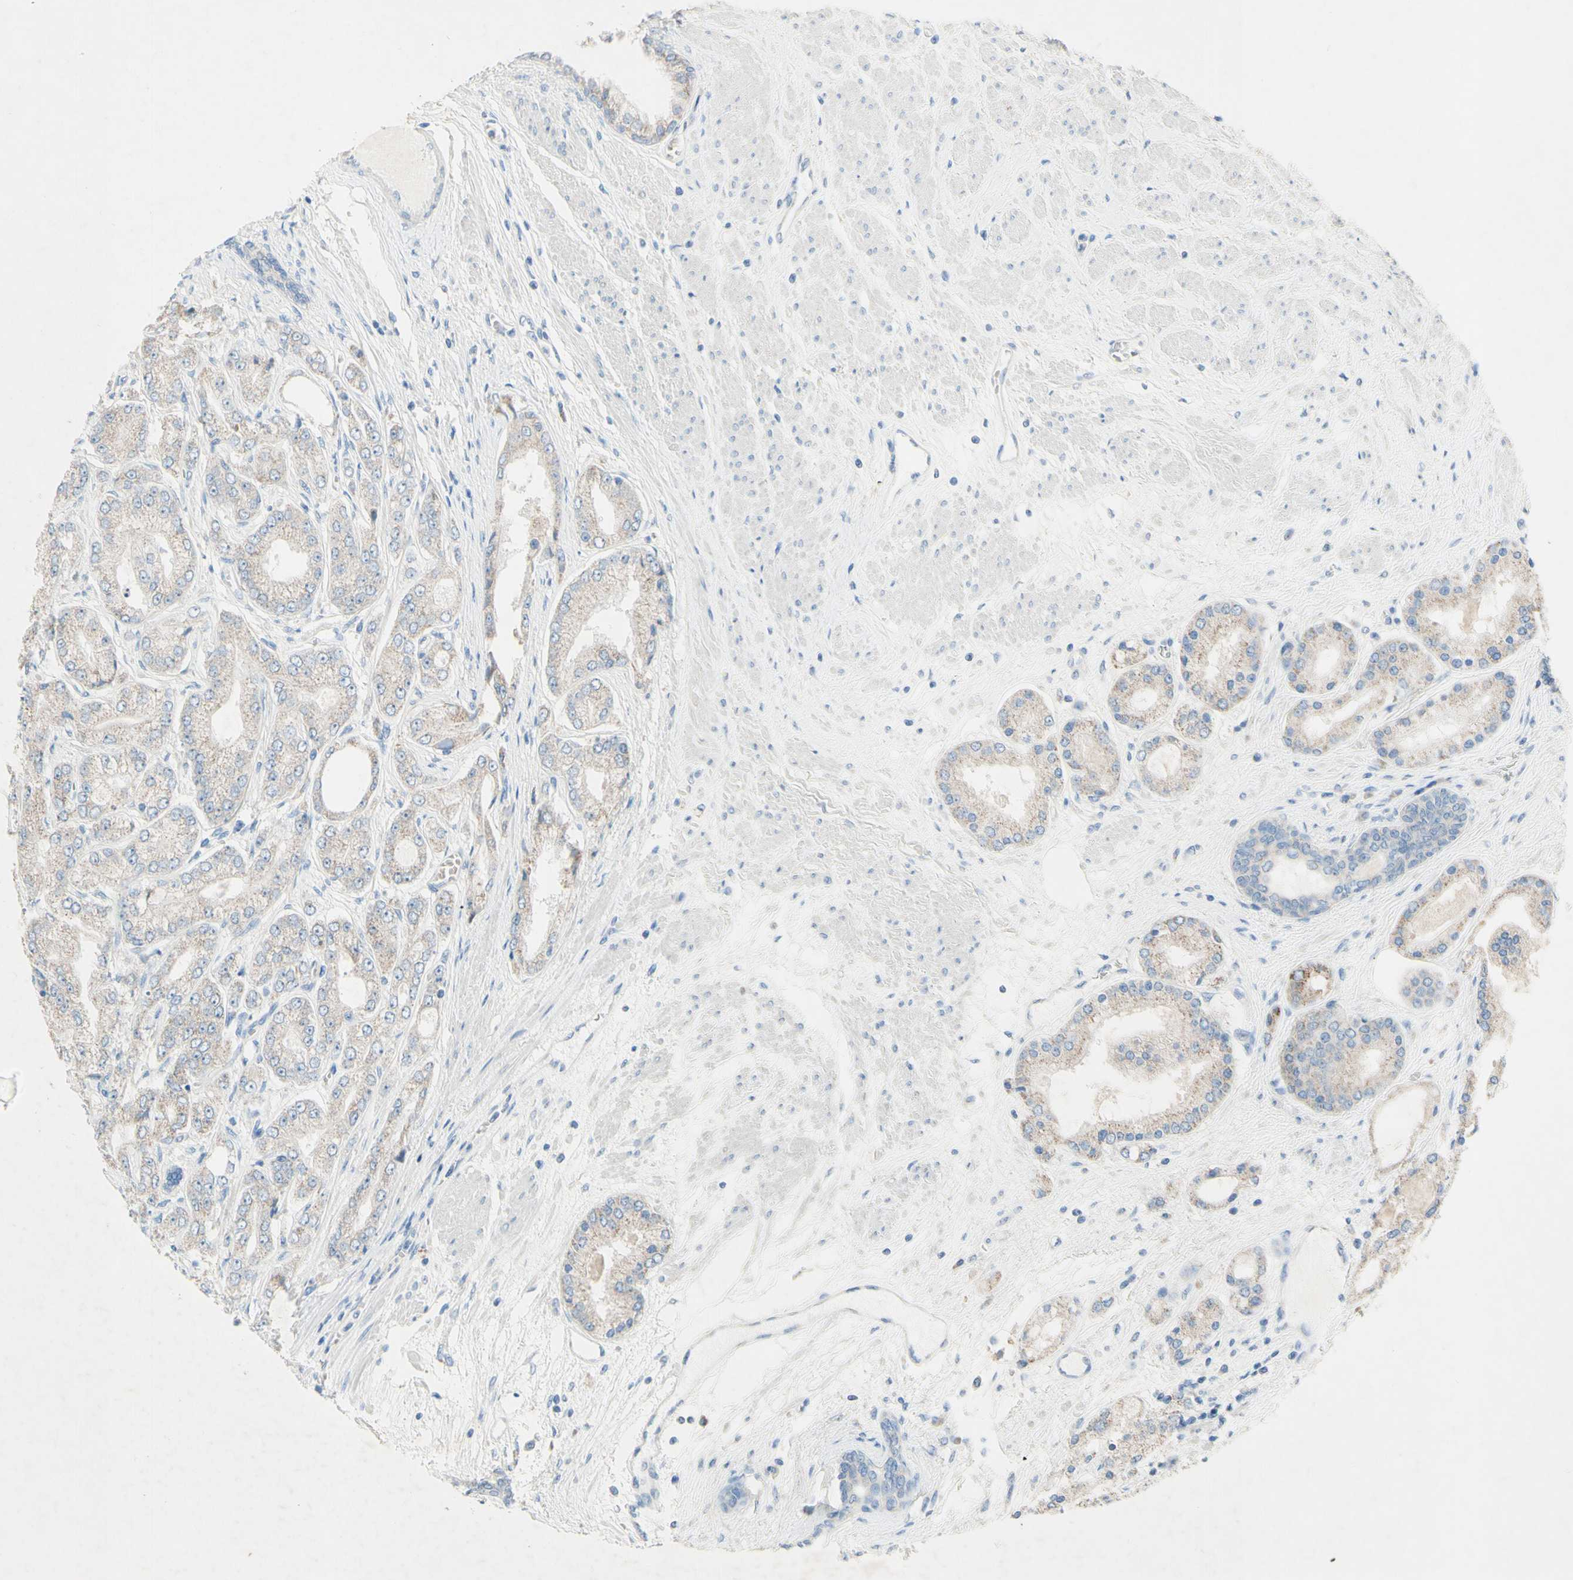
{"staining": {"intensity": "negative", "quantity": "none", "location": "none"}, "tissue": "prostate cancer", "cell_type": "Tumor cells", "image_type": "cancer", "snomed": [{"axis": "morphology", "description": "Adenocarcinoma, High grade"}, {"axis": "topography", "description": "Prostate"}], "caption": "The histopathology image reveals no significant staining in tumor cells of prostate cancer. Brightfield microscopy of immunohistochemistry stained with DAB (brown) and hematoxylin (blue), captured at high magnification.", "gene": "ACADL", "patient": {"sex": "male", "age": 59}}